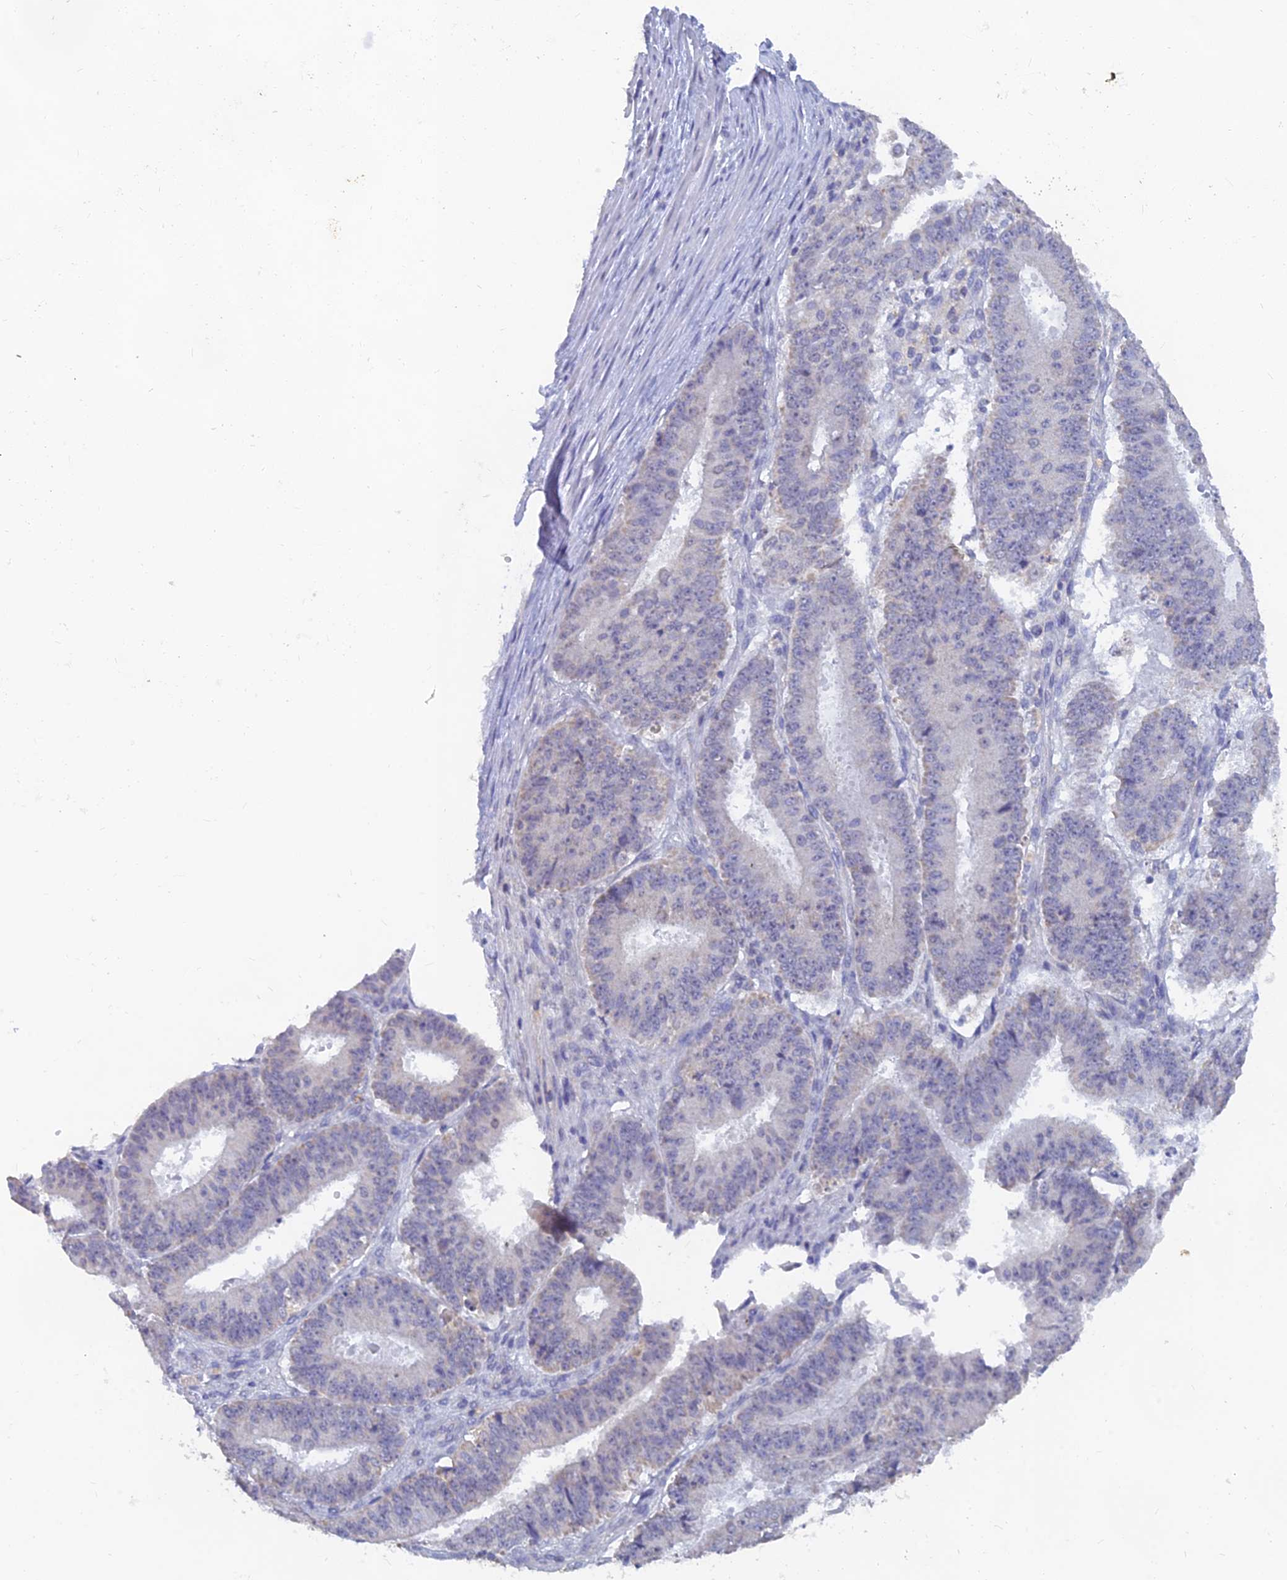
{"staining": {"intensity": "negative", "quantity": "none", "location": "none"}, "tissue": "ovarian cancer", "cell_type": "Tumor cells", "image_type": "cancer", "snomed": [{"axis": "morphology", "description": "Carcinoma, endometroid"}, {"axis": "topography", "description": "Appendix"}, {"axis": "topography", "description": "Ovary"}], "caption": "An immunohistochemistry image of endometroid carcinoma (ovarian) is shown. There is no staining in tumor cells of endometroid carcinoma (ovarian).", "gene": "LRIF1", "patient": {"sex": "female", "age": 42}}